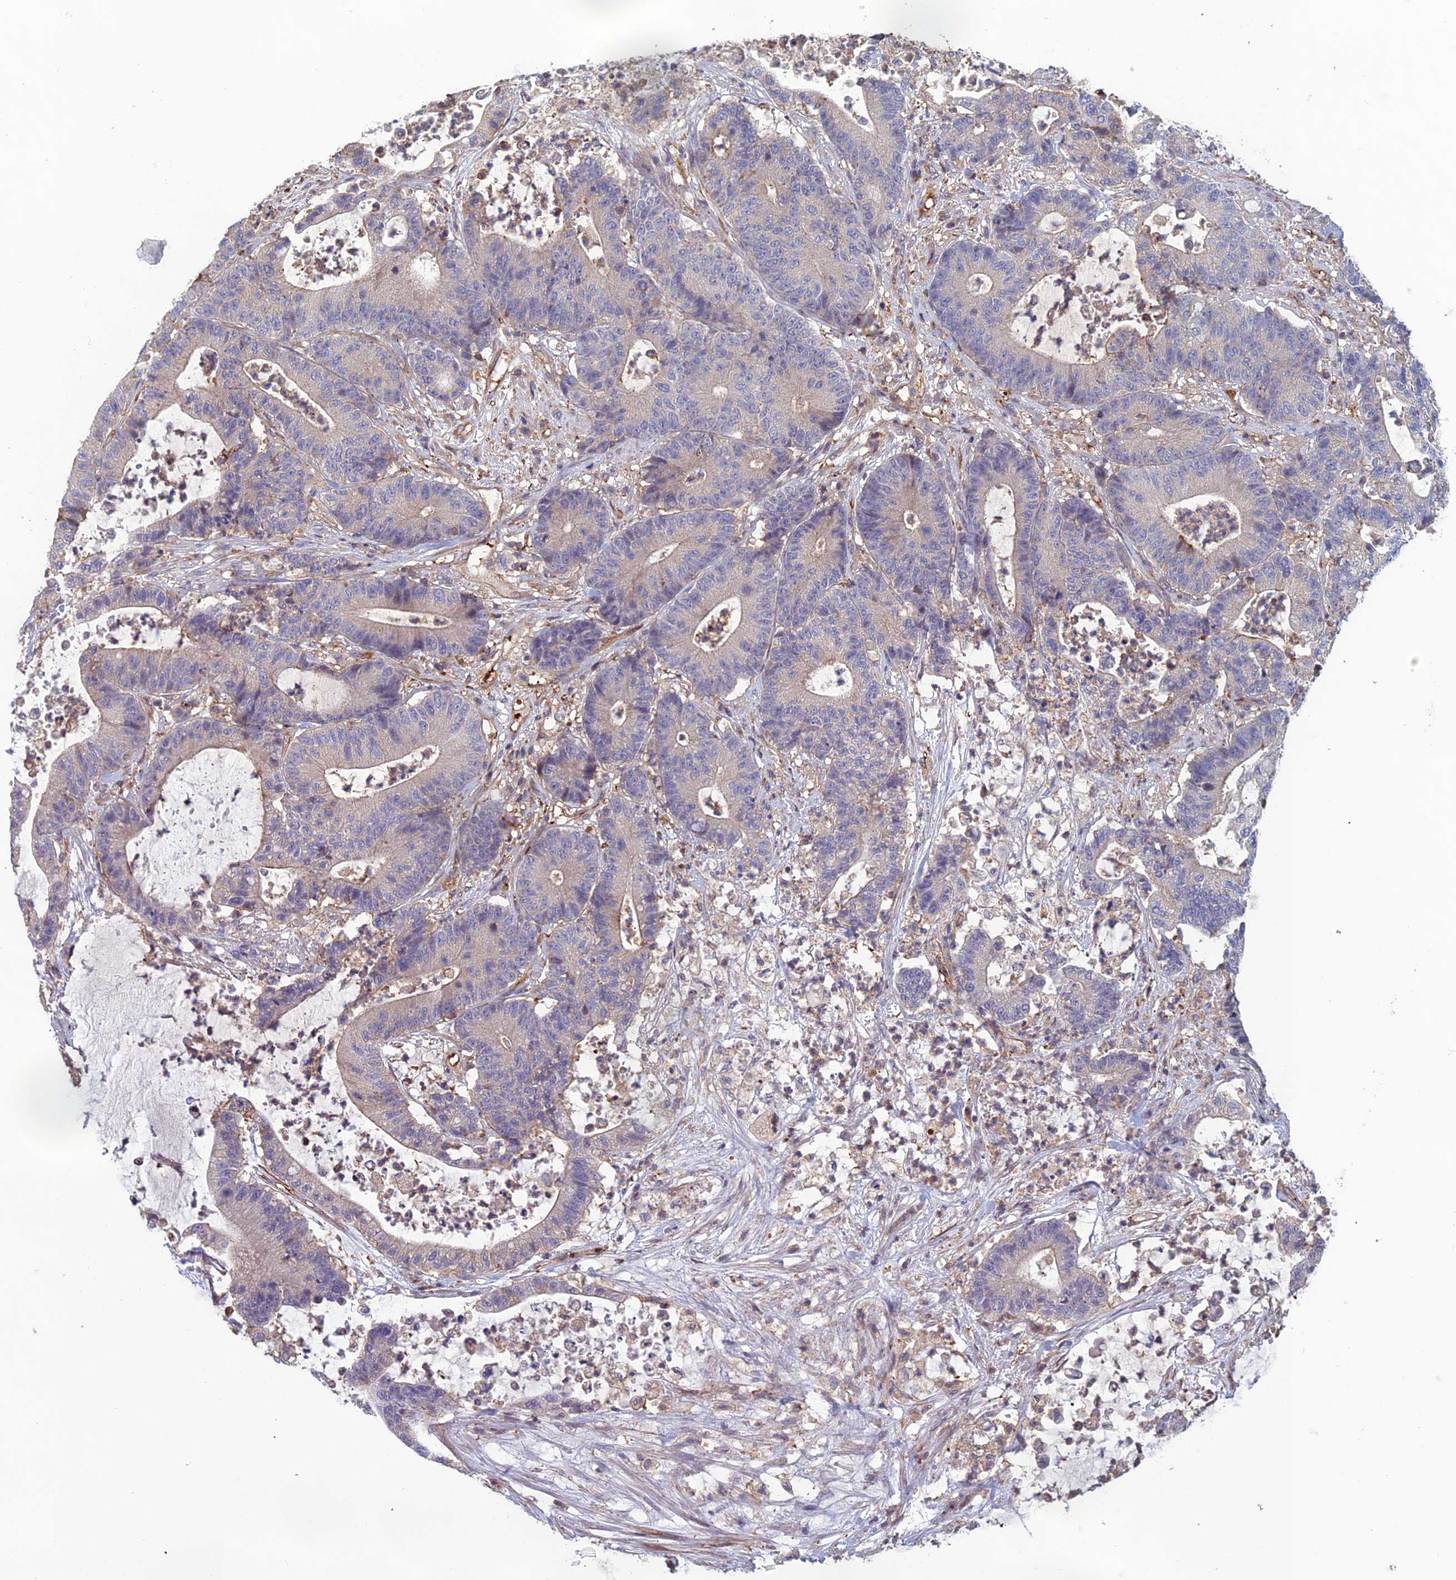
{"staining": {"intensity": "negative", "quantity": "none", "location": "none"}, "tissue": "colorectal cancer", "cell_type": "Tumor cells", "image_type": "cancer", "snomed": [{"axis": "morphology", "description": "Adenocarcinoma, NOS"}, {"axis": "topography", "description": "Colon"}], "caption": "Colorectal cancer (adenocarcinoma) was stained to show a protein in brown. There is no significant positivity in tumor cells.", "gene": "C15orf62", "patient": {"sex": "female", "age": 84}}